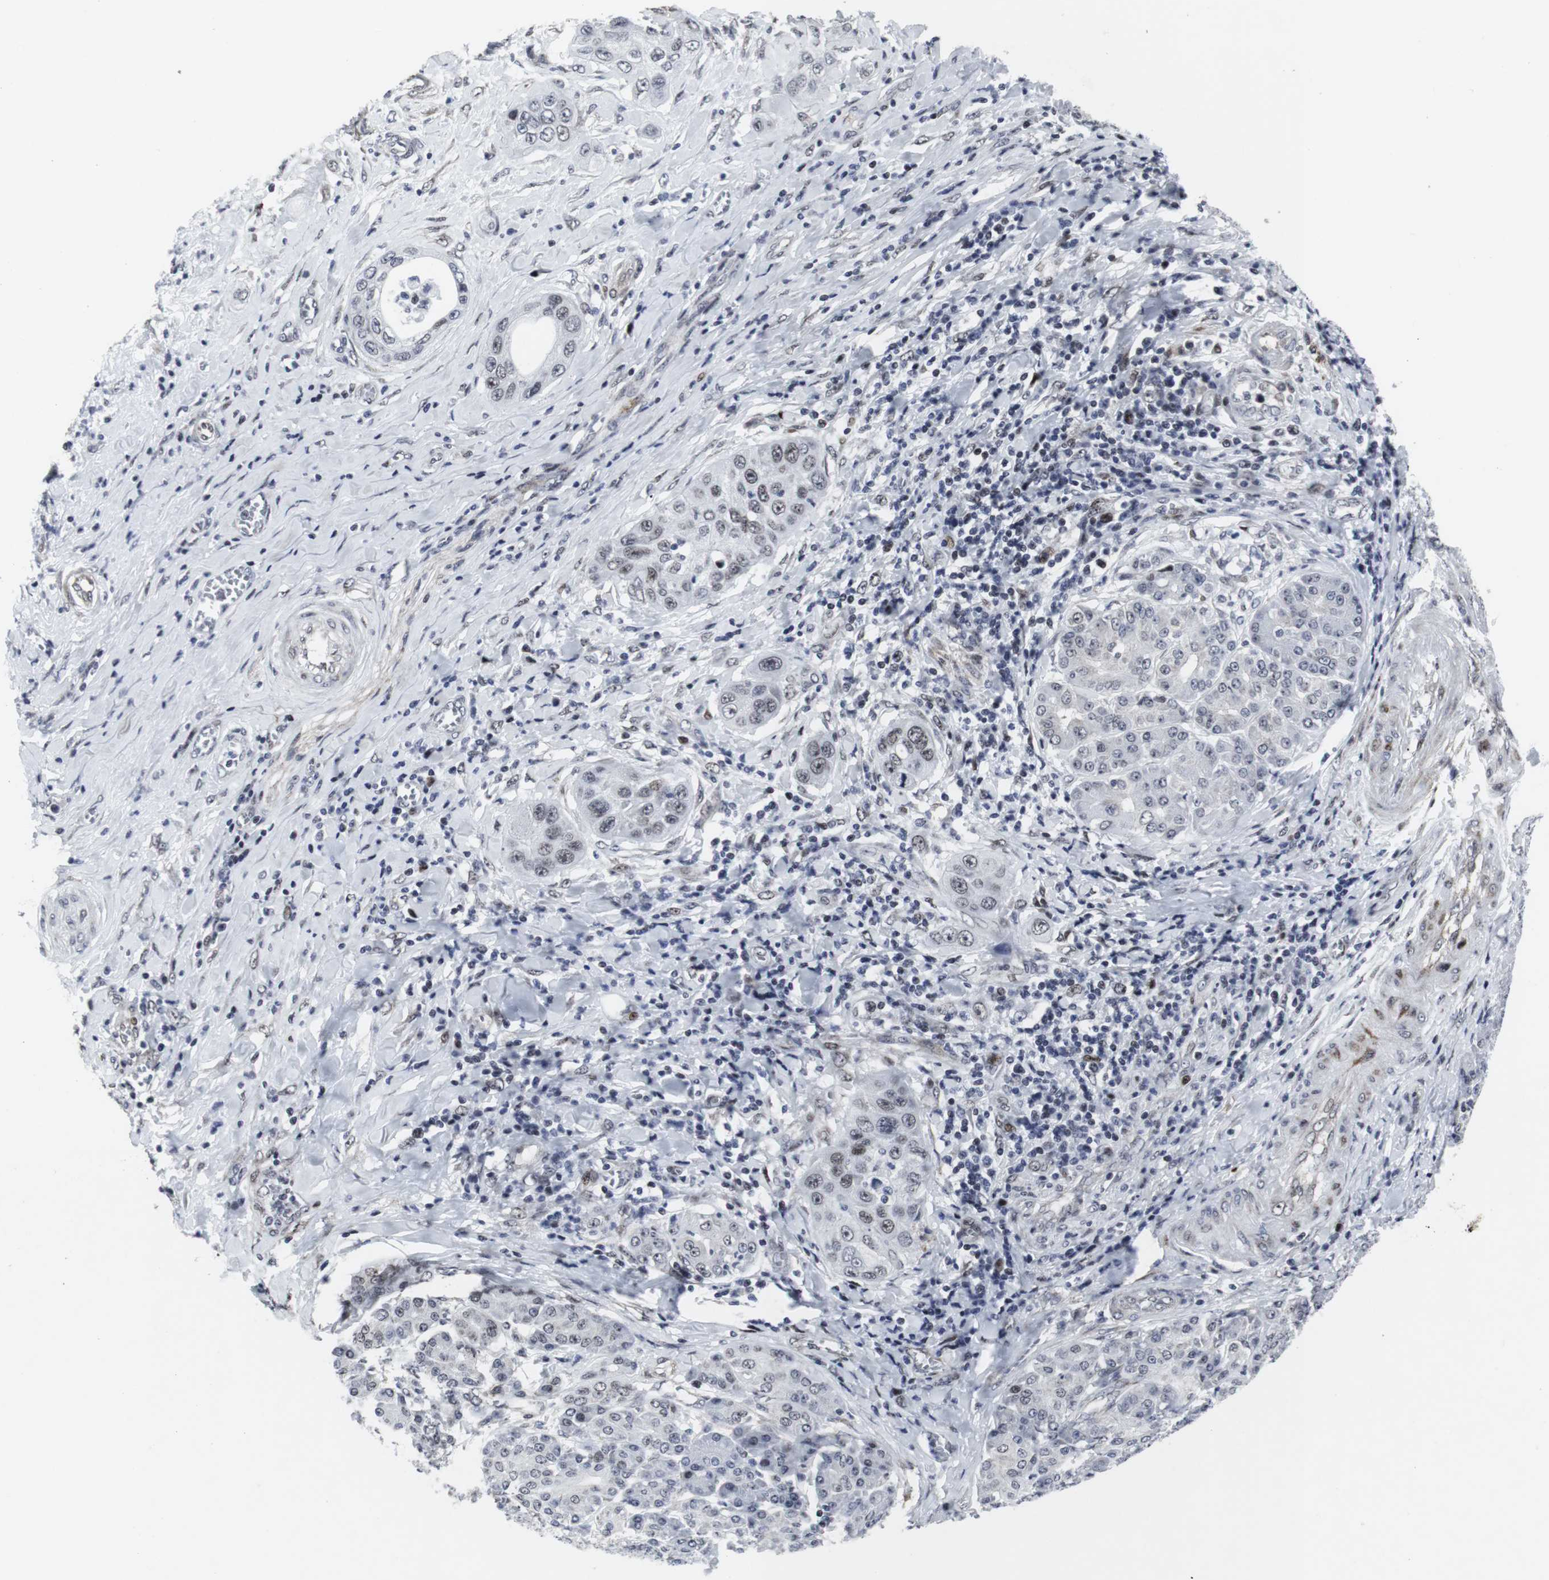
{"staining": {"intensity": "weak", "quantity": "25%-75%", "location": "nuclear"}, "tissue": "pancreatic cancer", "cell_type": "Tumor cells", "image_type": "cancer", "snomed": [{"axis": "morphology", "description": "Adenocarcinoma, NOS"}, {"axis": "topography", "description": "Pancreas"}], "caption": "Immunohistochemical staining of human adenocarcinoma (pancreatic) demonstrates low levels of weak nuclear protein positivity in approximately 25%-75% of tumor cells. (DAB (3,3'-diaminobenzidine) = brown stain, brightfield microscopy at high magnification).", "gene": "MLH1", "patient": {"sex": "female", "age": 70}}